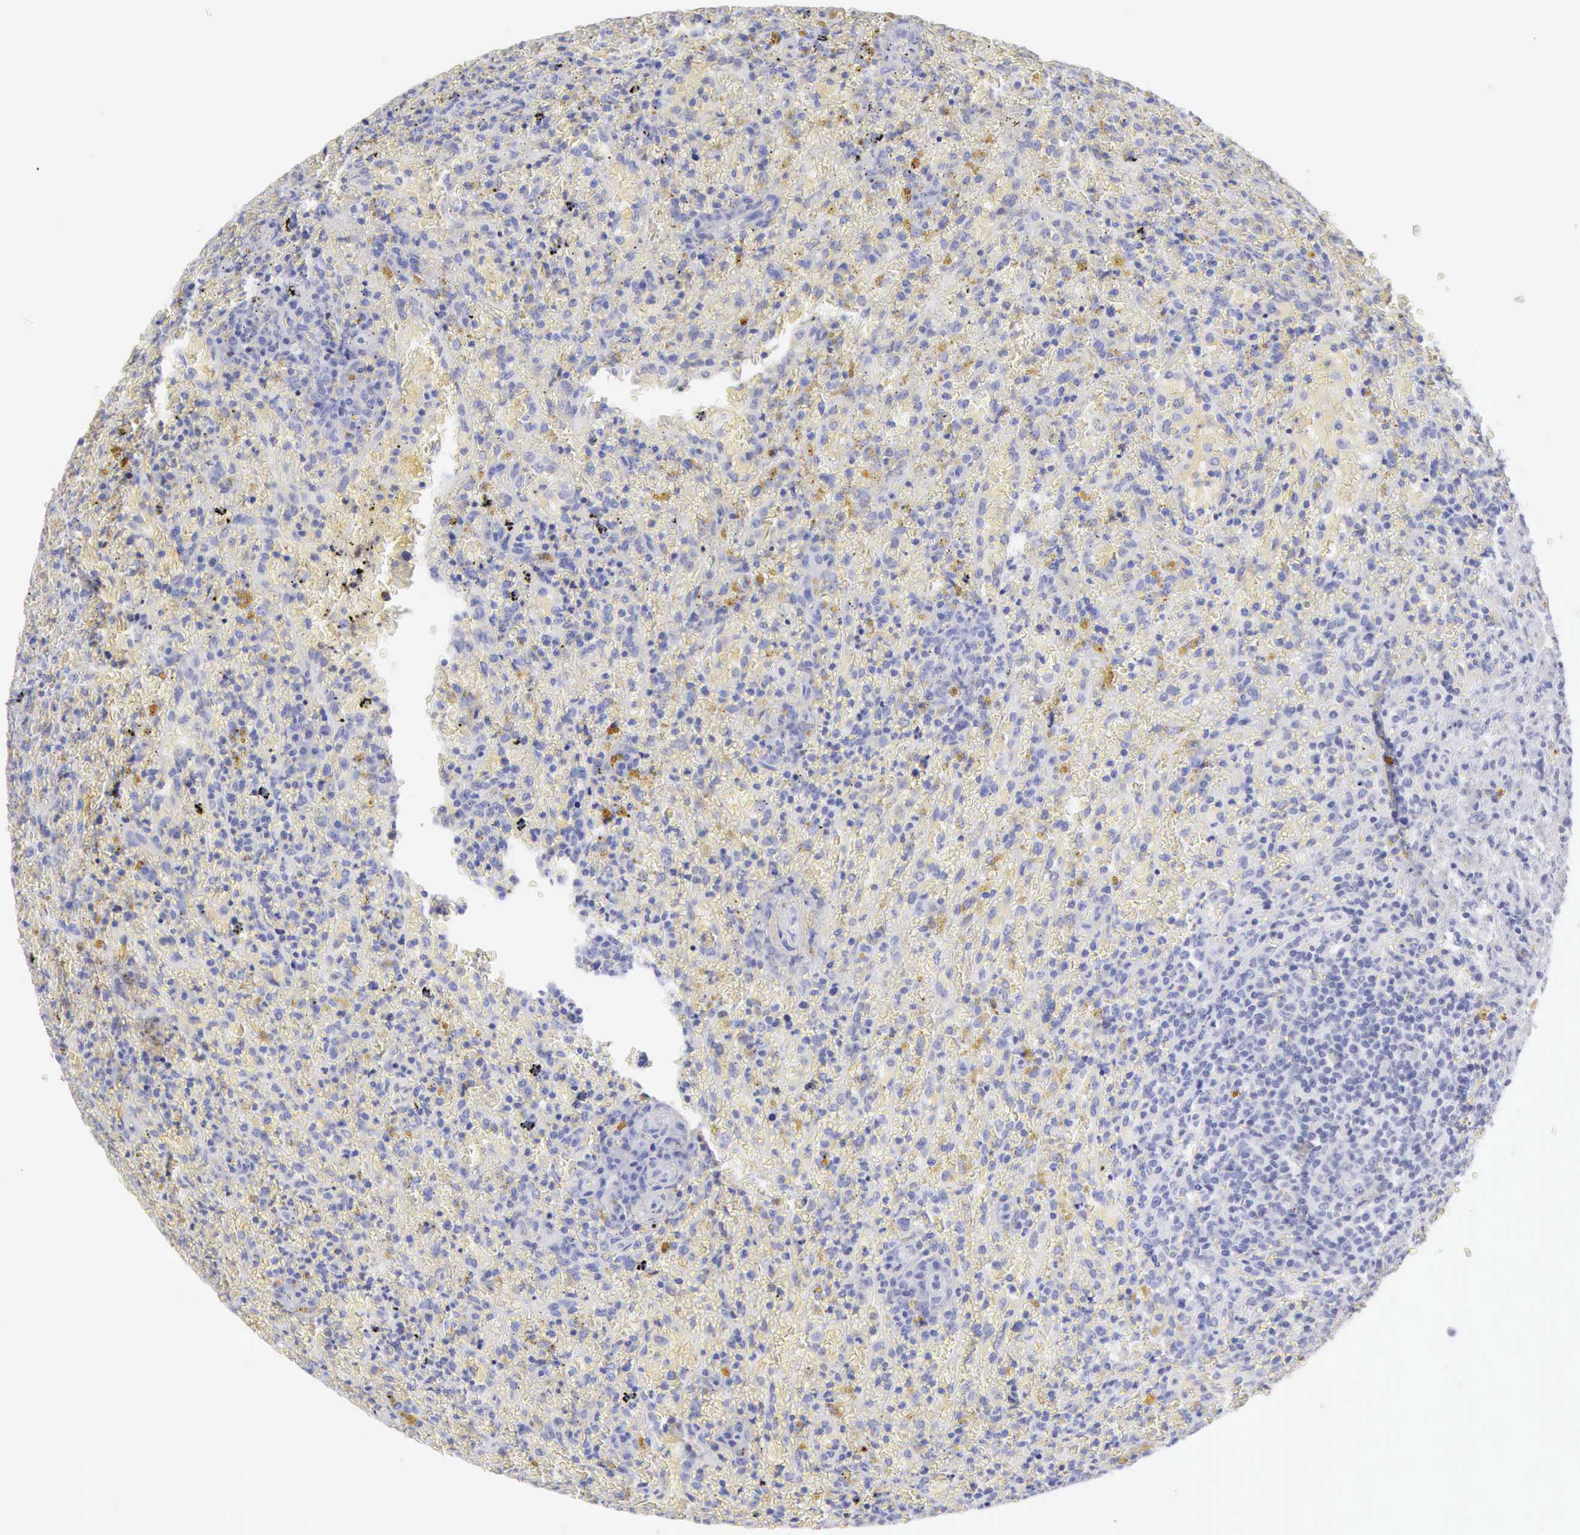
{"staining": {"intensity": "negative", "quantity": "none", "location": "none"}, "tissue": "lymphoma", "cell_type": "Tumor cells", "image_type": "cancer", "snomed": [{"axis": "morphology", "description": "Malignant lymphoma, non-Hodgkin's type, High grade"}, {"axis": "topography", "description": "Spleen"}, {"axis": "topography", "description": "Lymph node"}], "caption": "Immunohistochemistry (IHC) histopathology image of human high-grade malignant lymphoma, non-Hodgkin's type stained for a protein (brown), which shows no expression in tumor cells.", "gene": "KRT5", "patient": {"sex": "female", "age": 70}}